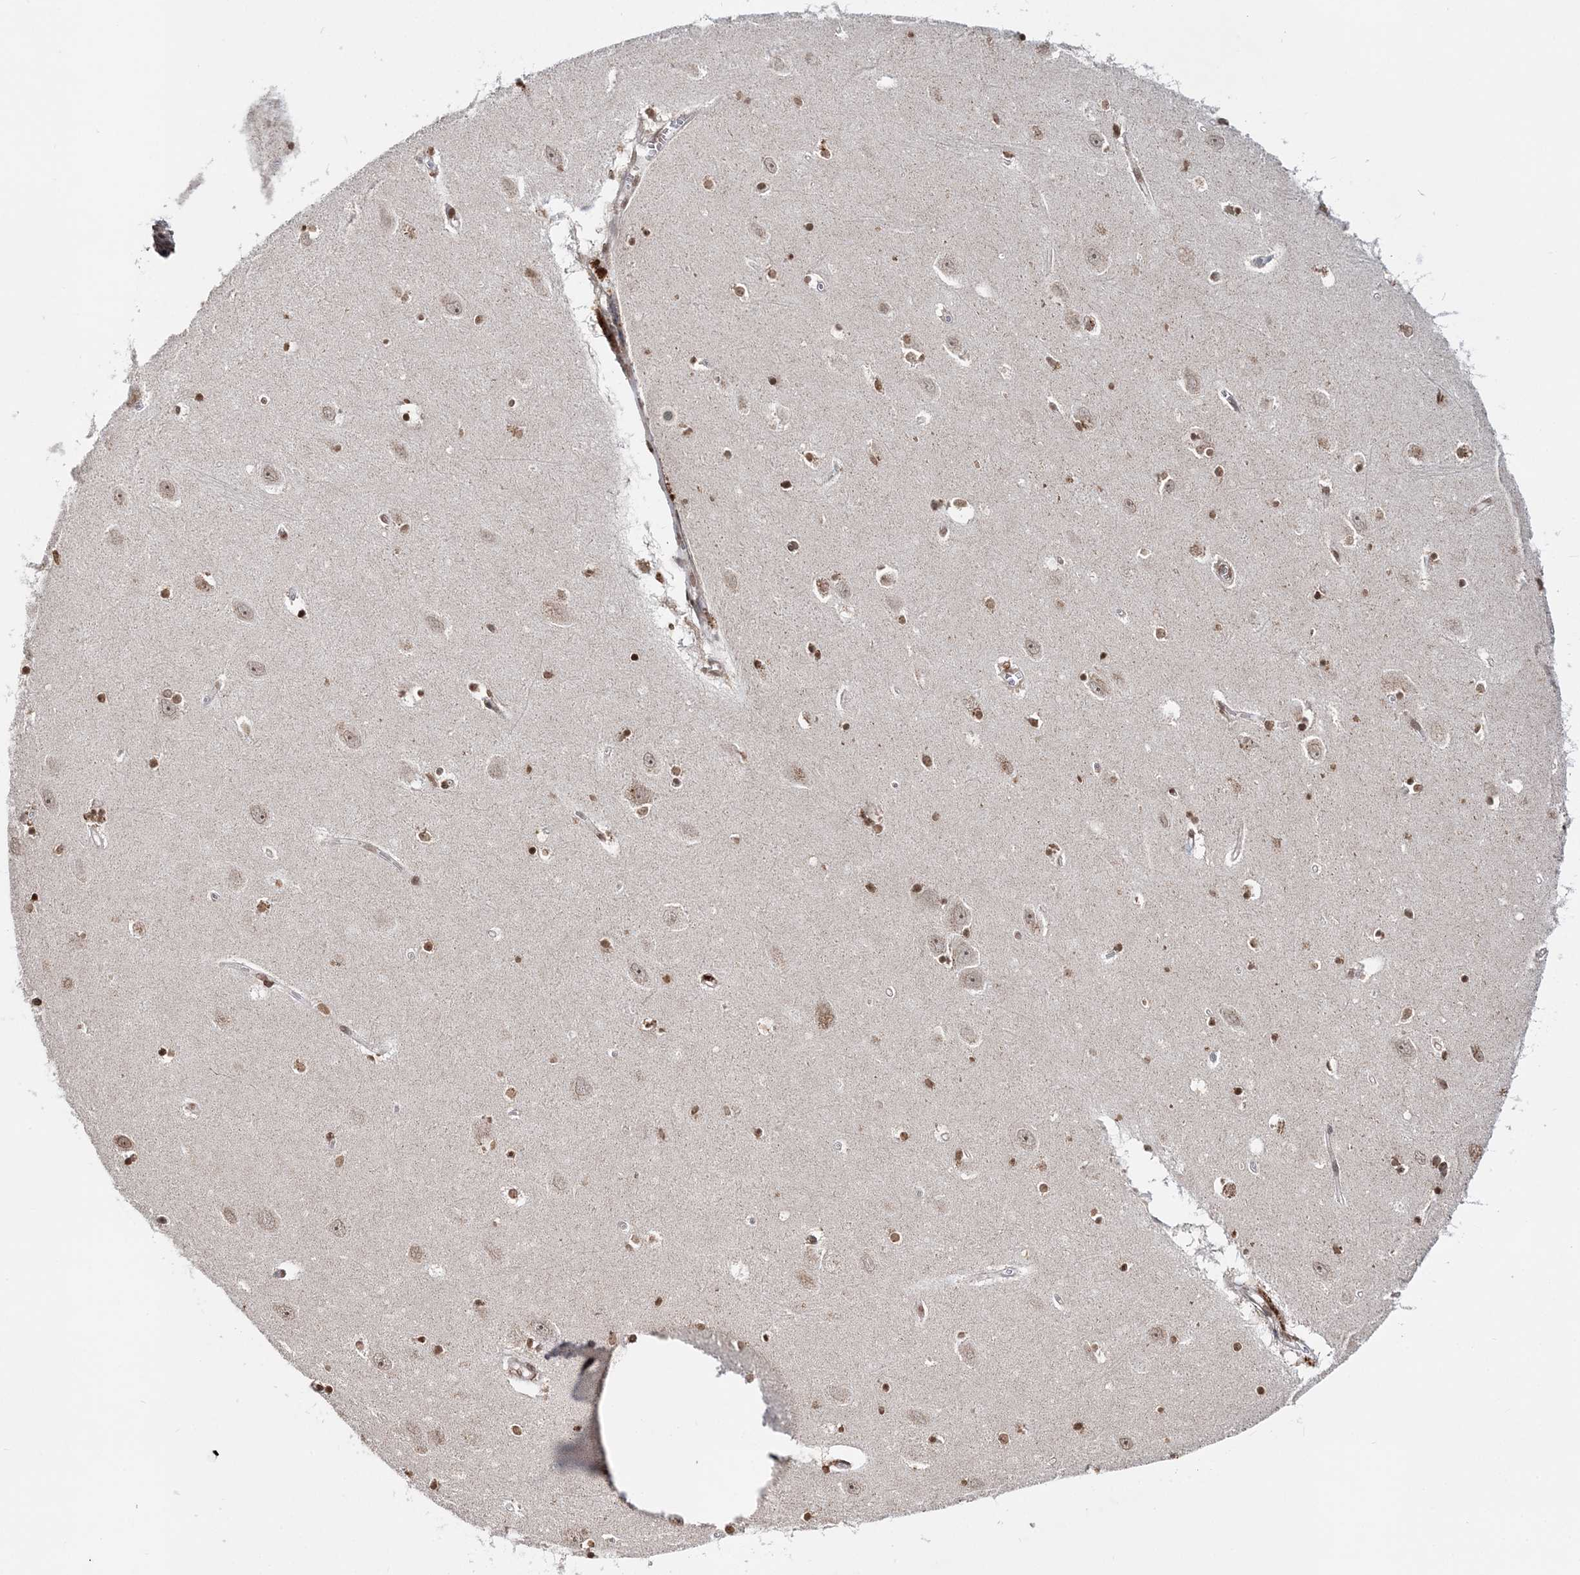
{"staining": {"intensity": "strong", "quantity": ">75%", "location": "nuclear"}, "tissue": "hippocampus", "cell_type": "Glial cells", "image_type": "normal", "snomed": [{"axis": "morphology", "description": "Normal tissue, NOS"}, {"axis": "topography", "description": "Hippocampus"}], "caption": "Protein staining of unremarkable hippocampus reveals strong nuclear staining in approximately >75% of glial cells.", "gene": "SOWAHB", "patient": {"sex": "female", "age": 64}}